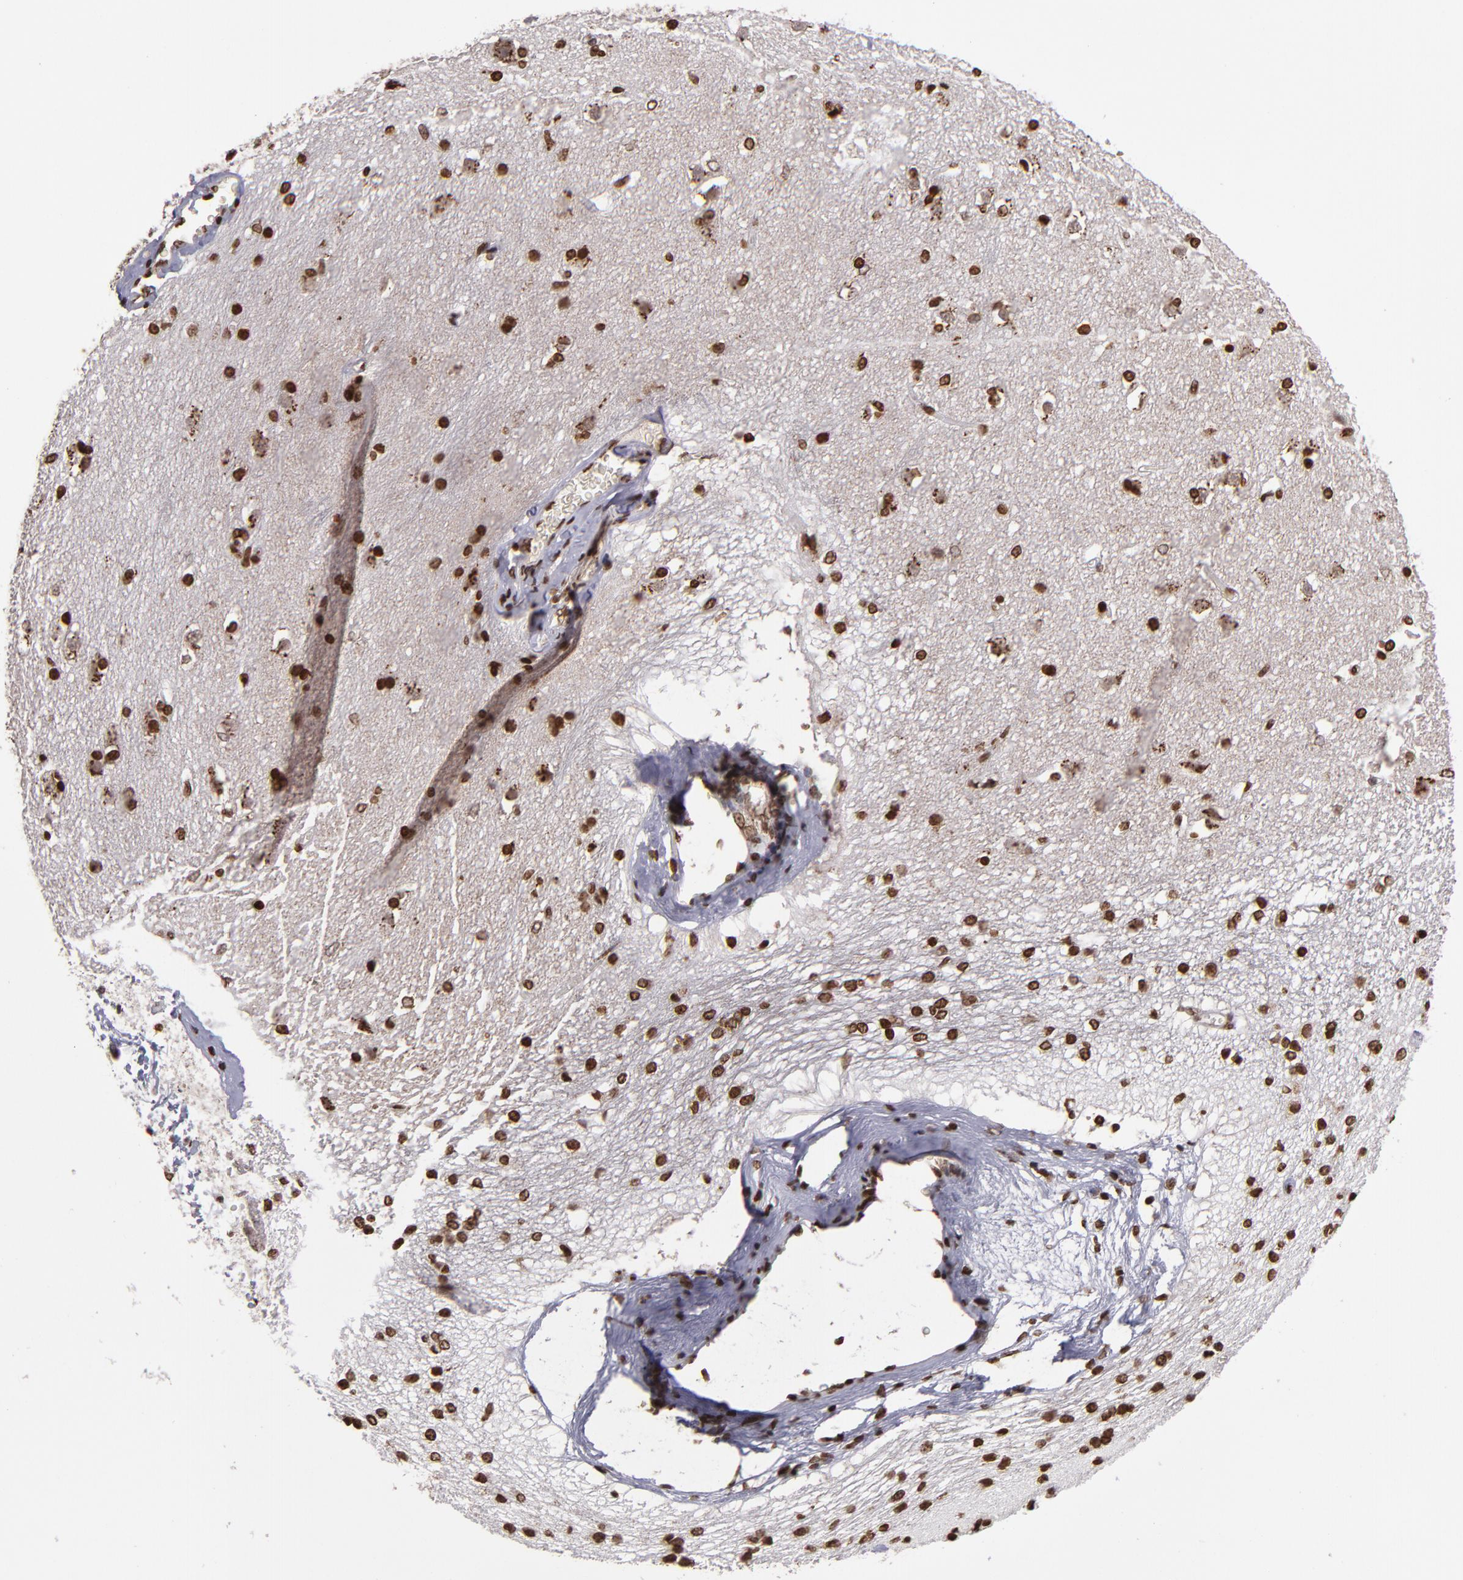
{"staining": {"intensity": "moderate", "quantity": ">75%", "location": "nuclear"}, "tissue": "caudate", "cell_type": "Glial cells", "image_type": "normal", "snomed": [{"axis": "morphology", "description": "Normal tissue, NOS"}, {"axis": "topography", "description": "Lateral ventricle wall"}], "caption": "Immunohistochemistry staining of normal caudate, which exhibits medium levels of moderate nuclear positivity in approximately >75% of glial cells indicating moderate nuclear protein staining. The staining was performed using DAB (3,3'-diaminobenzidine) (brown) for protein detection and nuclei were counterstained in hematoxylin (blue).", "gene": "CSDC2", "patient": {"sex": "female", "age": 19}}